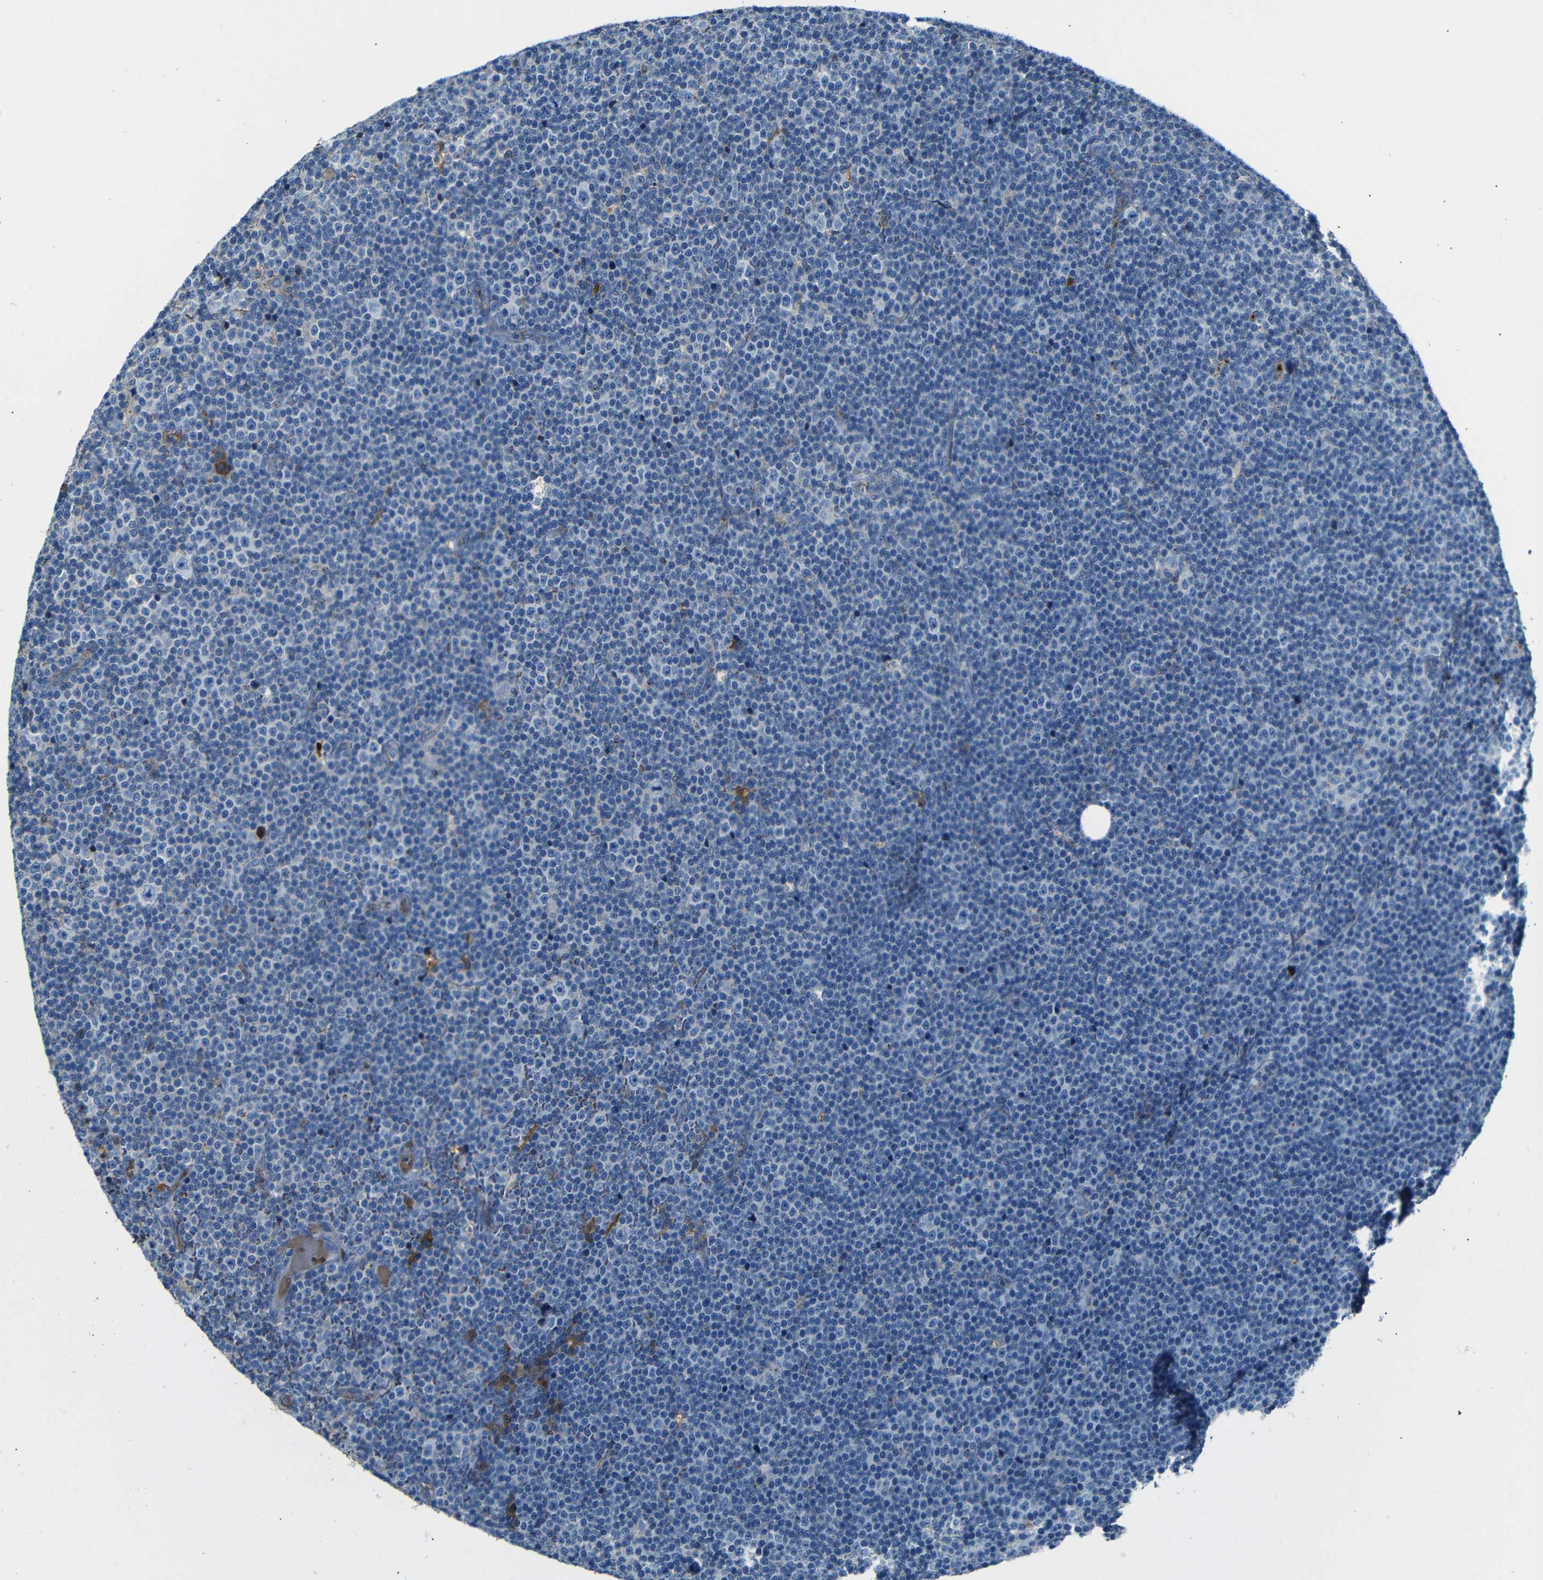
{"staining": {"intensity": "moderate", "quantity": "<25%", "location": "cytoplasmic/membranous"}, "tissue": "lymphoma", "cell_type": "Tumor cells", "image_type": "cancer", "snomed": [{"axis": "morphology", "description": "Malignant lymphoma, non-Hodgkin's type, Low grade"}, {"axis": "topography", "description": "Lymph node"}], "caption": "Immunohistochemistry staining of low-grade malignant lymphoma, non-Hodgkin's type, which shows low levels of moderate cytoplasmic/membranous staining in about <25% of tumor cells indicating moderate cytoplasmic/membranous protein expression. The staining was performed using DAB (3,3'-diaminobenzidine) (brown) for protein detection and nuclei were counterstained in hematoxylin (blue).", "gene": "SERPINA1", "patient": {"sex": "female", "age": 67}}